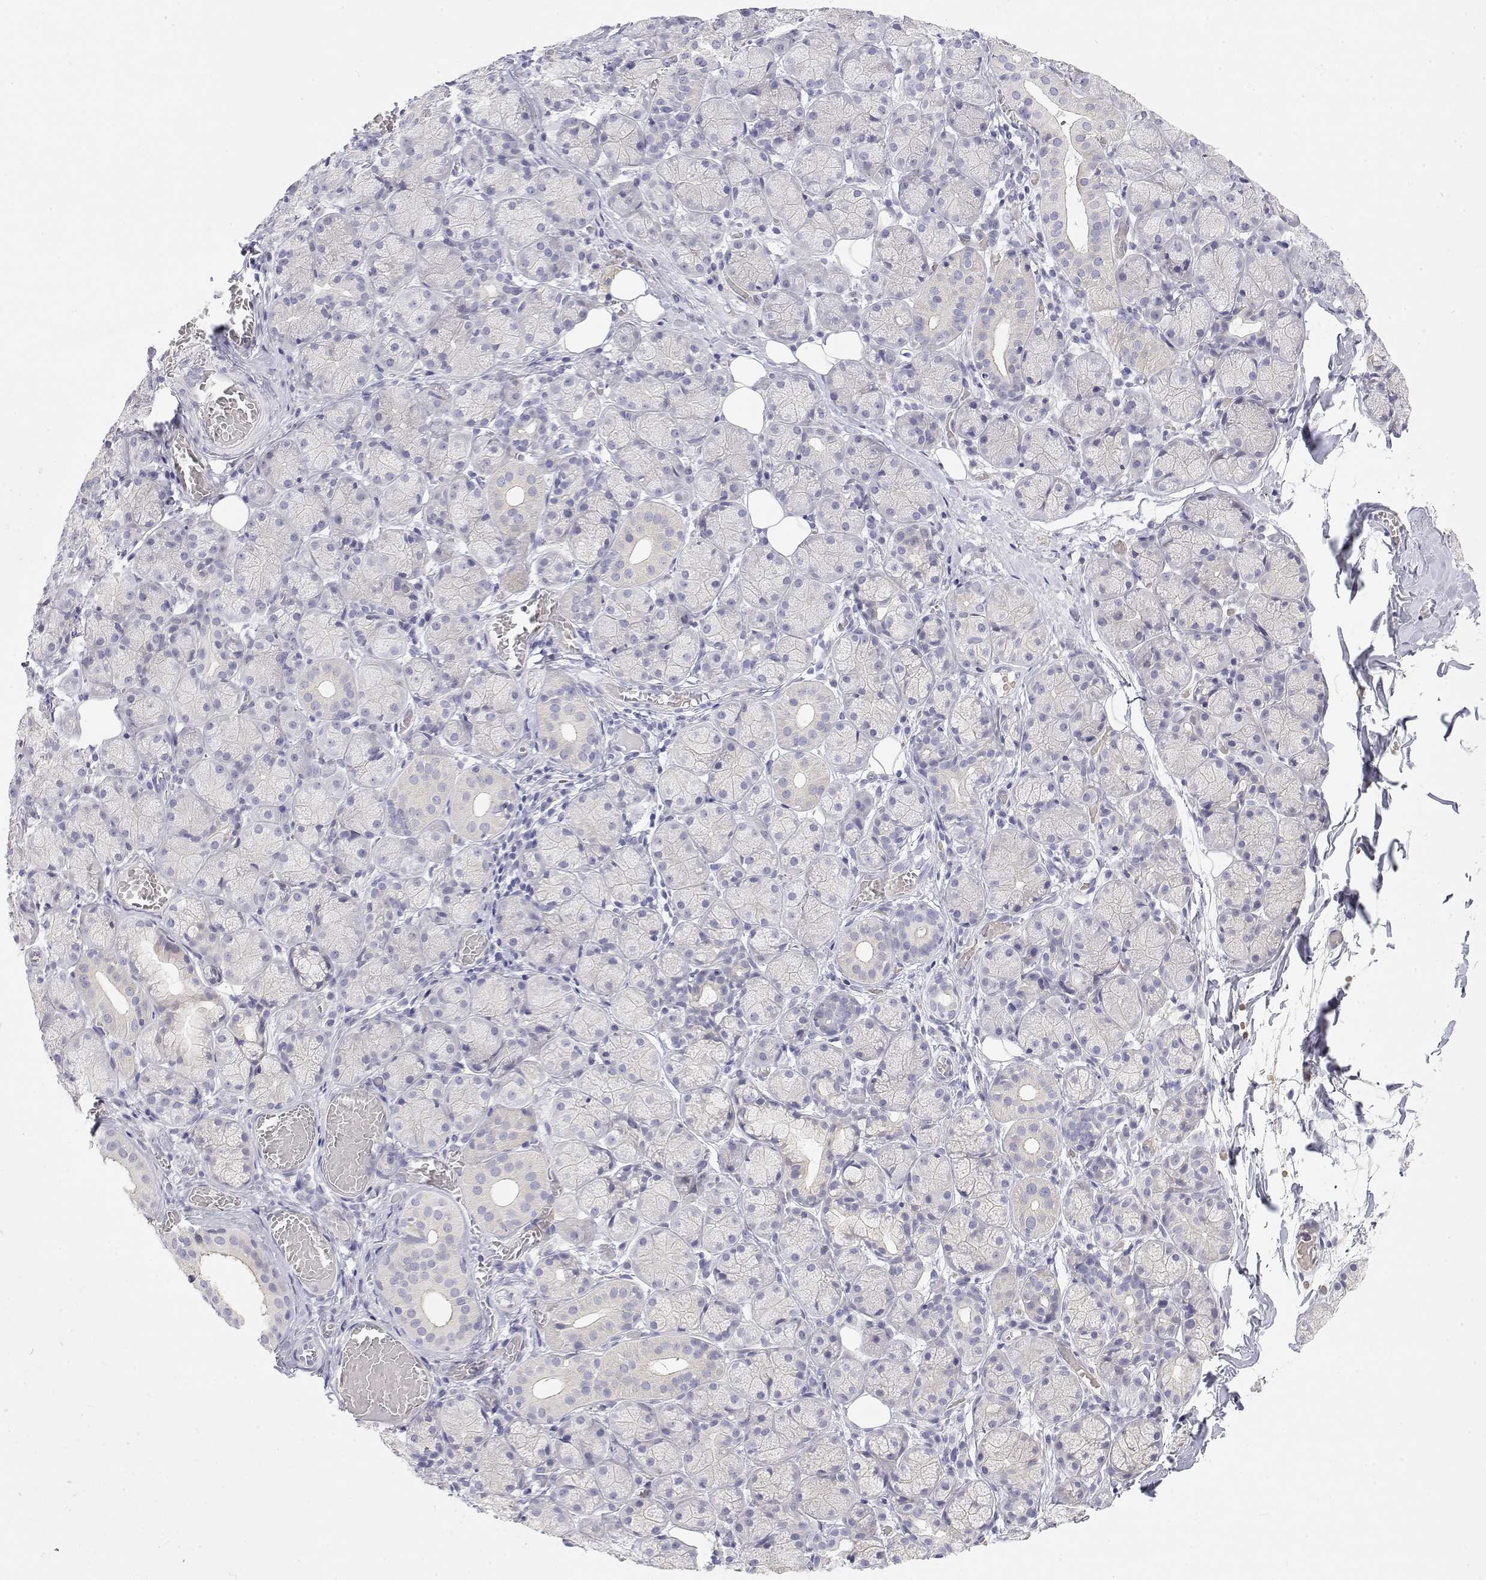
{"staining": {"intensity": "negative", "quantity": "none", "location": "none"}, "tissue": "salivary gland", "cell_type": "Glandular cells", "image_type": "normal", "snomed": [{"axis": "morphology", "description": "Normal tissue, NOS"}, {"axis": "topography", "description": "Salivary gland"}, {"axis": "topography", "description": "Peripheral nerve tissue"}], "caption": "Protein analysis of benign salivary gland exhibits no significant staining in glandular cells.", "gene": "MISP", "patient": {"sex": "female", "age": 24}}